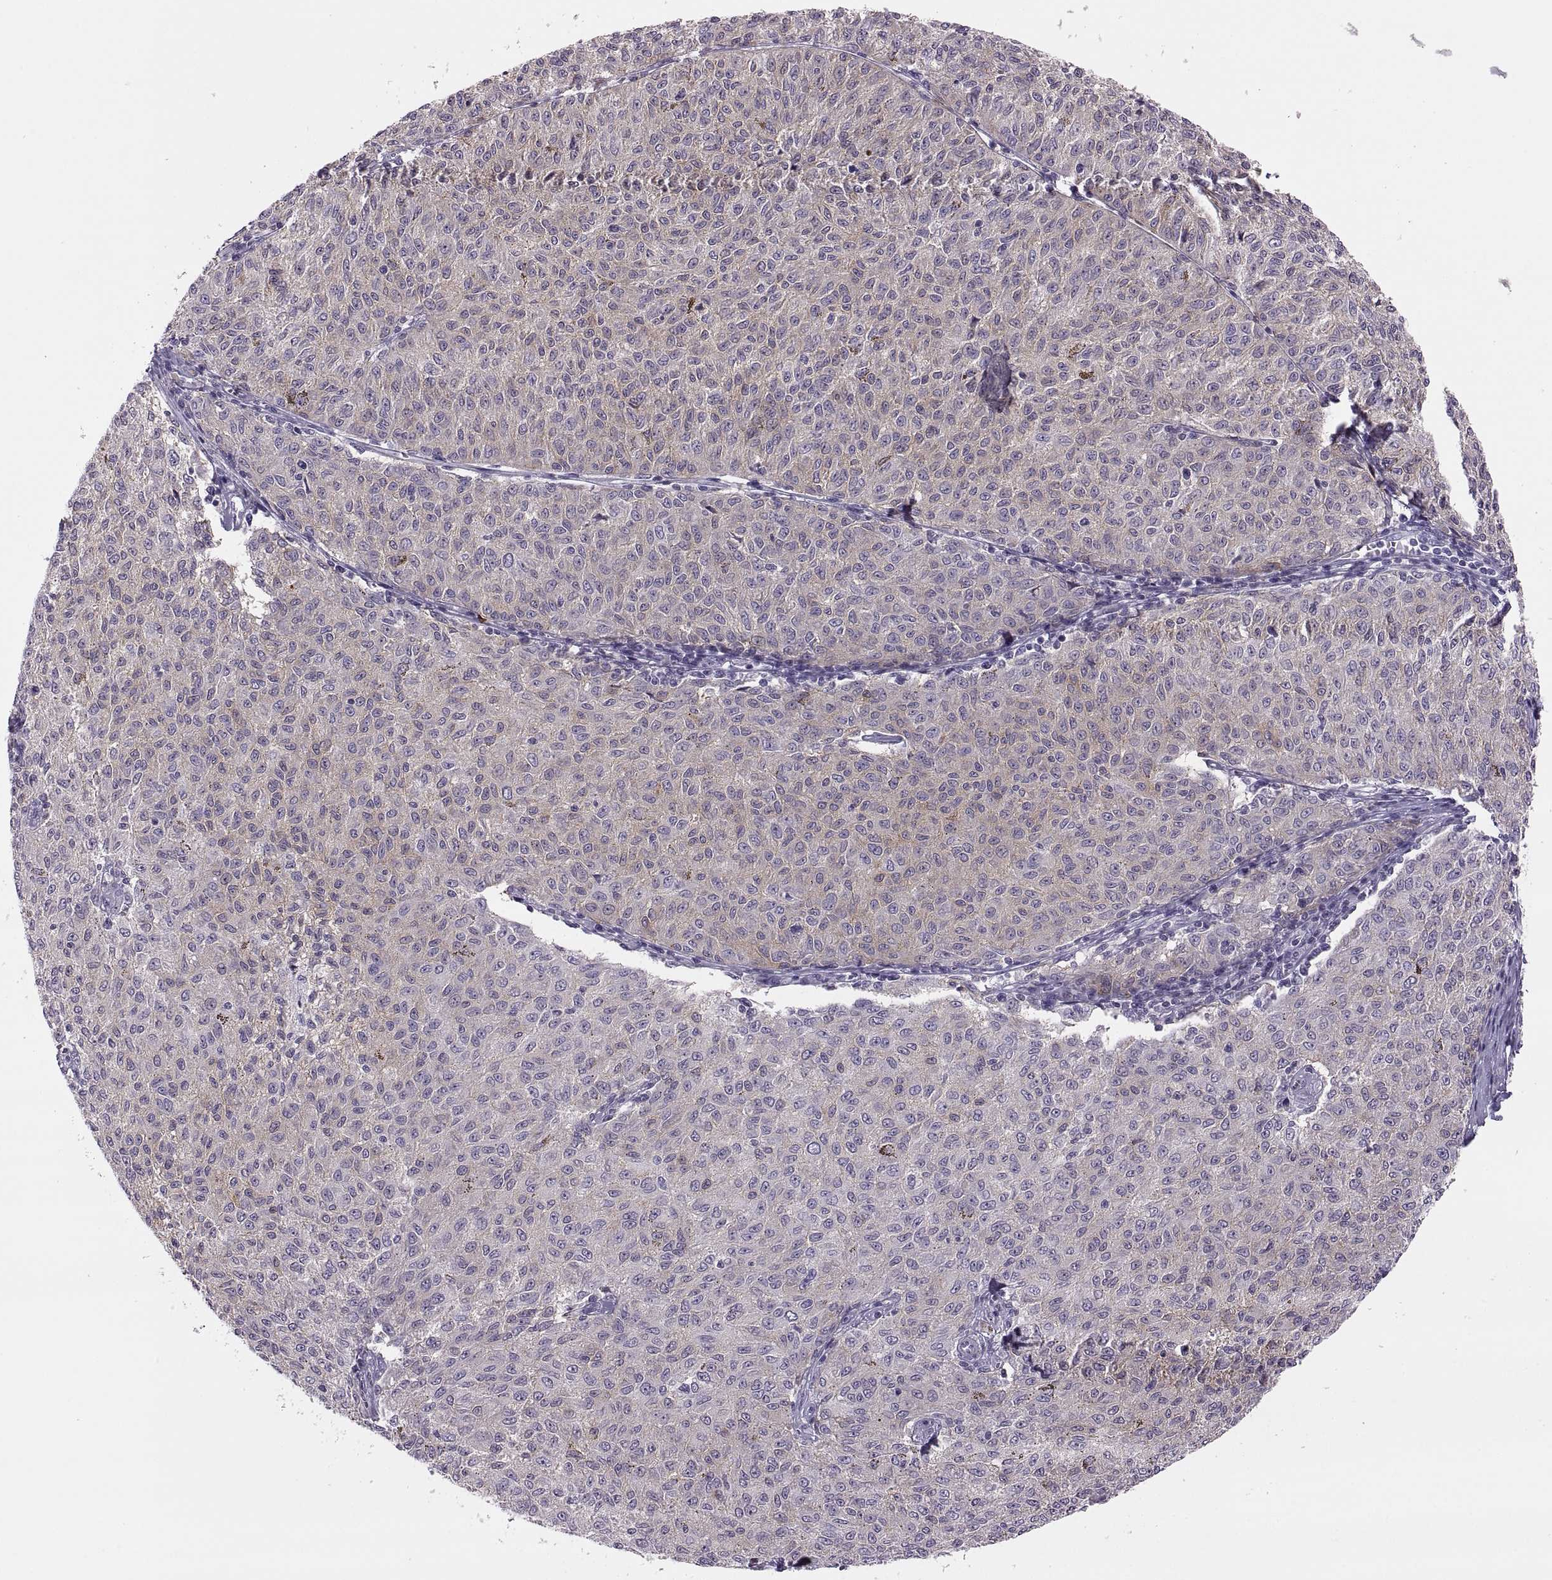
{"staining": {"intensity": "weak", "quantity": "<25%", "location": "cytoplasmic/membranous"}, "tissue": "melanoma", "cell_type": "Tumor cells", "image_type": "cancer", "snomed": [{"axis": "morphology", "description": "Malignant melanoma, NOS"}, {"axis": "topography", "description": "Skin"}], "caption": "High magnification brightfield microscopy of melanoma stained with DAB (brown) and counterstained with hematoxylin (blue): tumor cells show no significant positivity.", "gene": "CHCT1", "patient": {"sex": "female", "age": 72}}